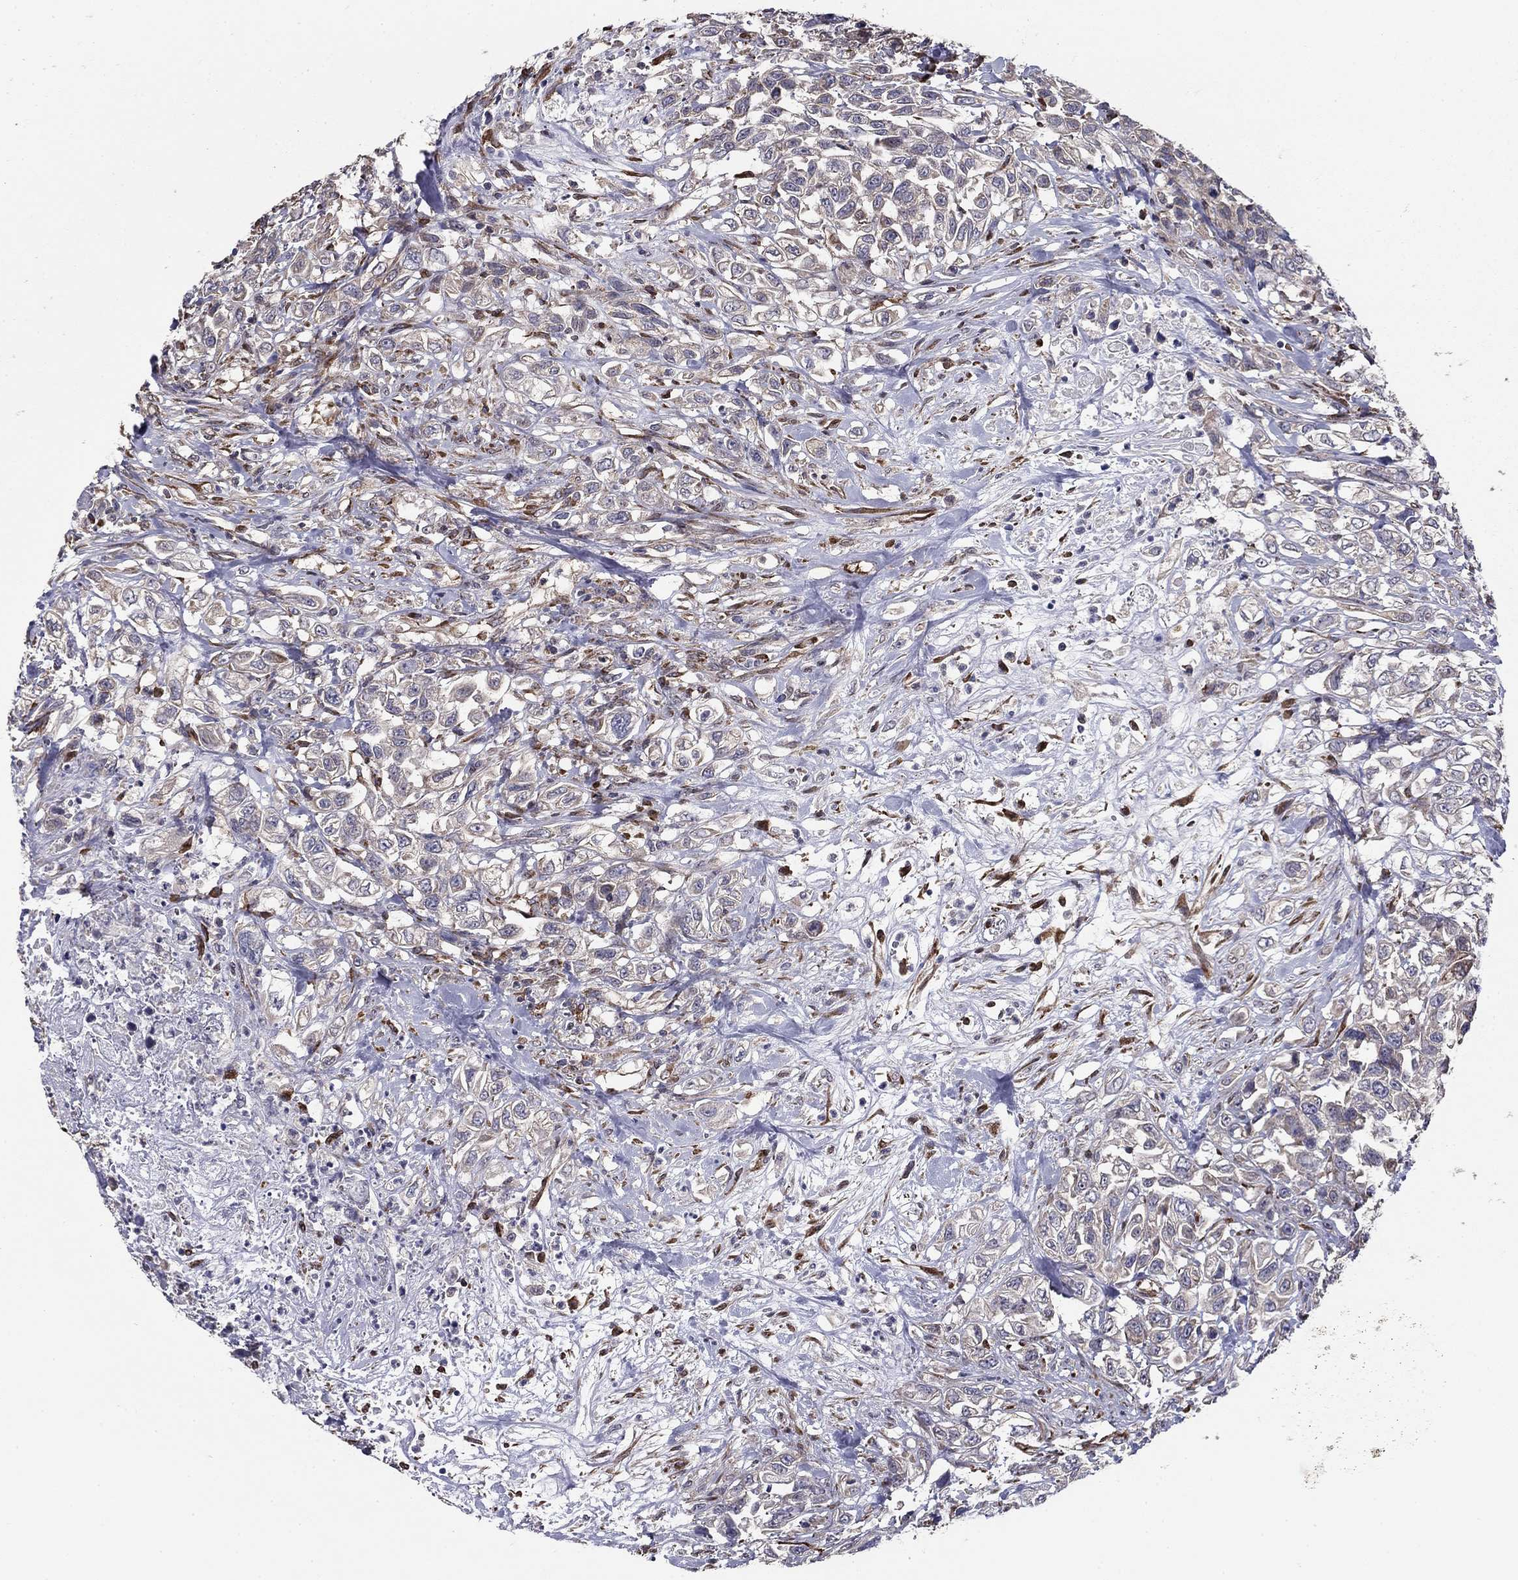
{"staining": {"intensity": "negative", "quantity": "none", "location": "none"}, "tissue": "urothelial cancer", "cell_type": "Tumor cells", "image_type": "cancer", "snomed": [{"axis": "morphology", "description": "Urothelial carcinoma, High grade"}, {"axis": "topography", "description": "Urinary bladder"}], "caption": "Immunohistochemical staining of human high-grade urothelial carcinoma demonstrates no significant staining in tumor cells.", "gene": "NKIRAS1", "patient": {"sex": "female", "age": 56}}